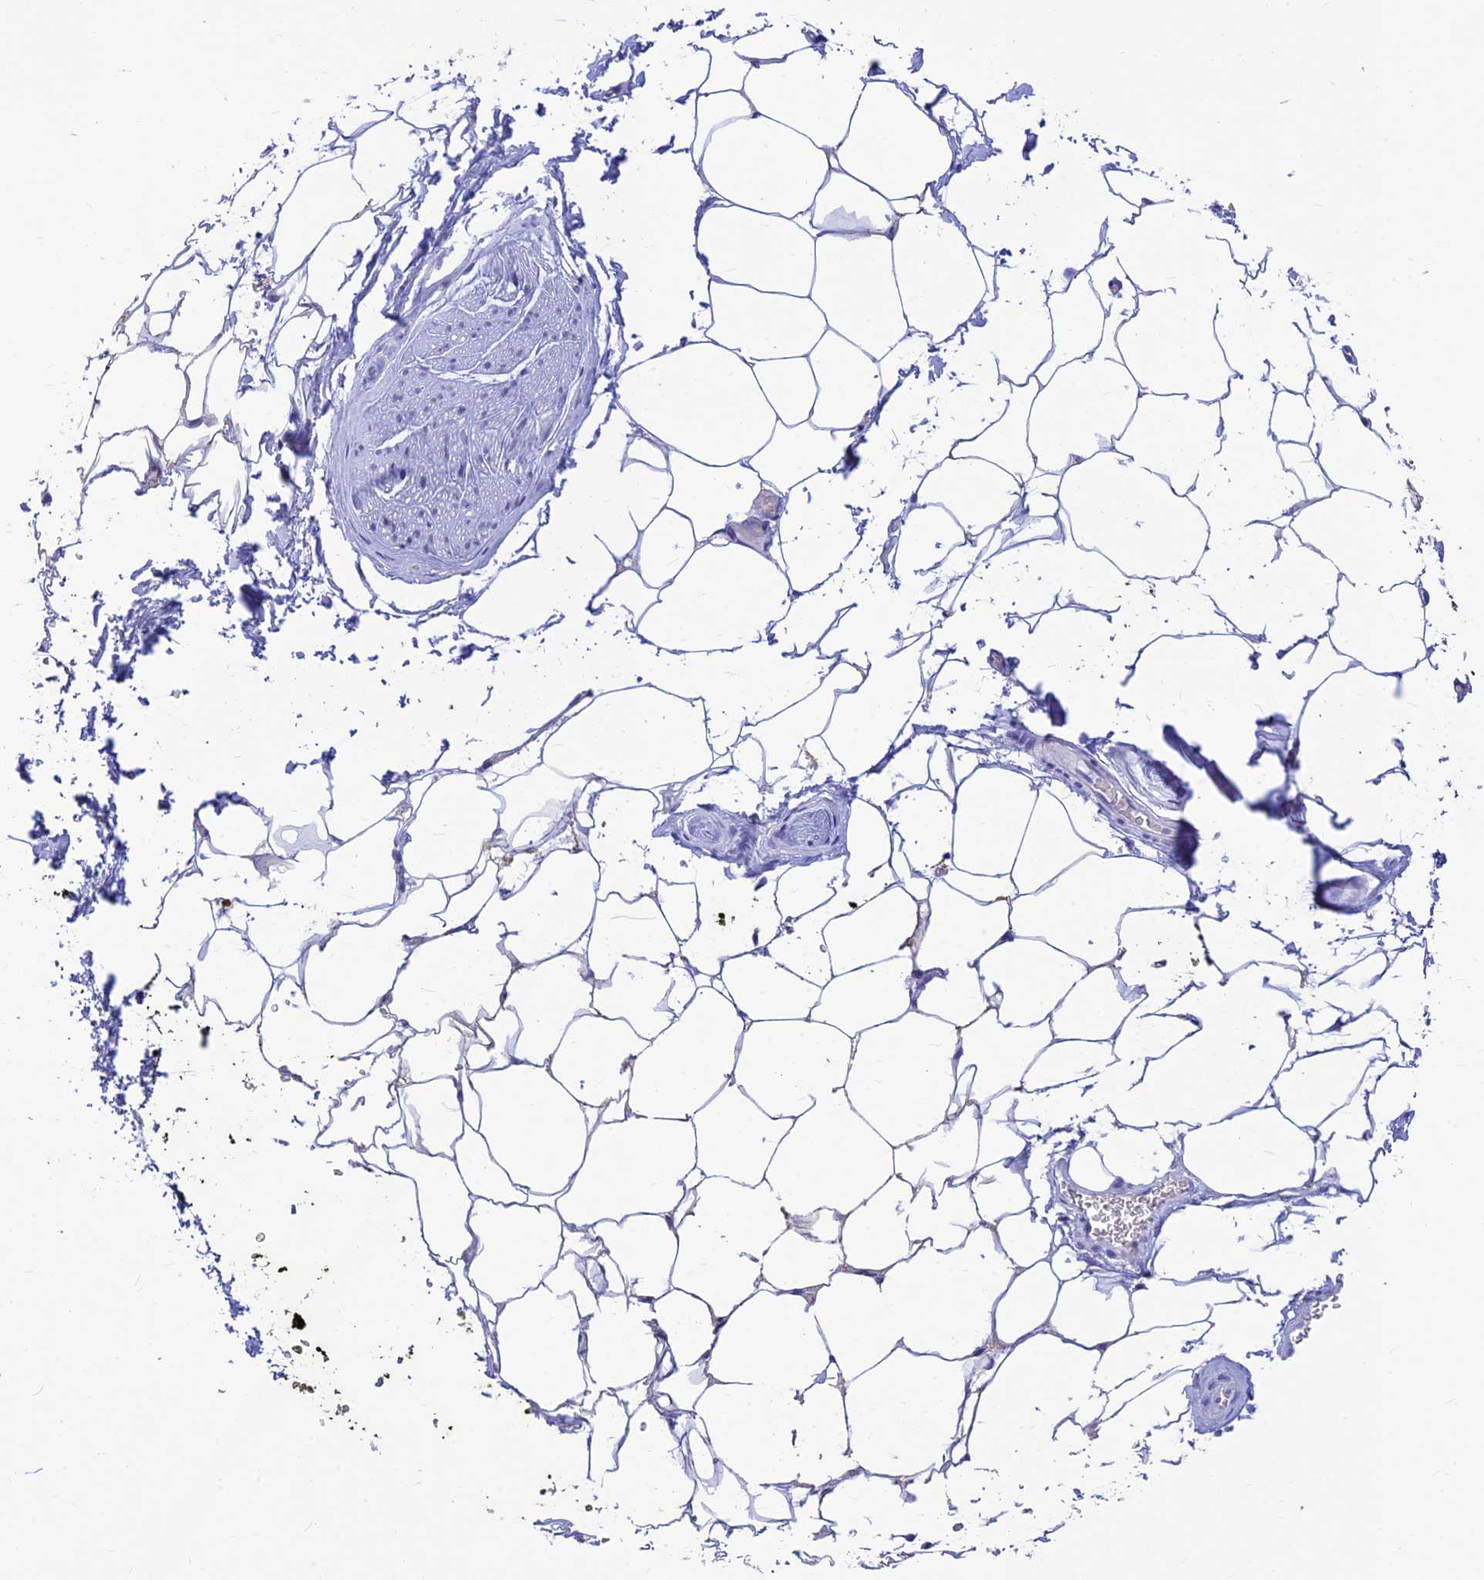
{"staining": {"intensity": "negative", "quantity": "none", "location": "none"}, "tissue": "adipose tissue", "cell_type": "Adipocytes", "image_type": "normal", "snomed": [{"axis": "morphology", "description": "Normal tissue, NOS"}, {"axis": "morphology", "description": "Adenocarcinoma, Low grade"}, {"axis": "topography", "description": "Prostate"}, {"axis": "topography", "description": "Peripheral nerve tissue"}], "caption": "The histopathology image reveals no staining of adipocytes in unremarkable adipose tissue. (DAB IHC visualized using brightfield microscopy, high magnification).", "gene": "INKA1", "patient": {"sex": "male", "age": 63}}